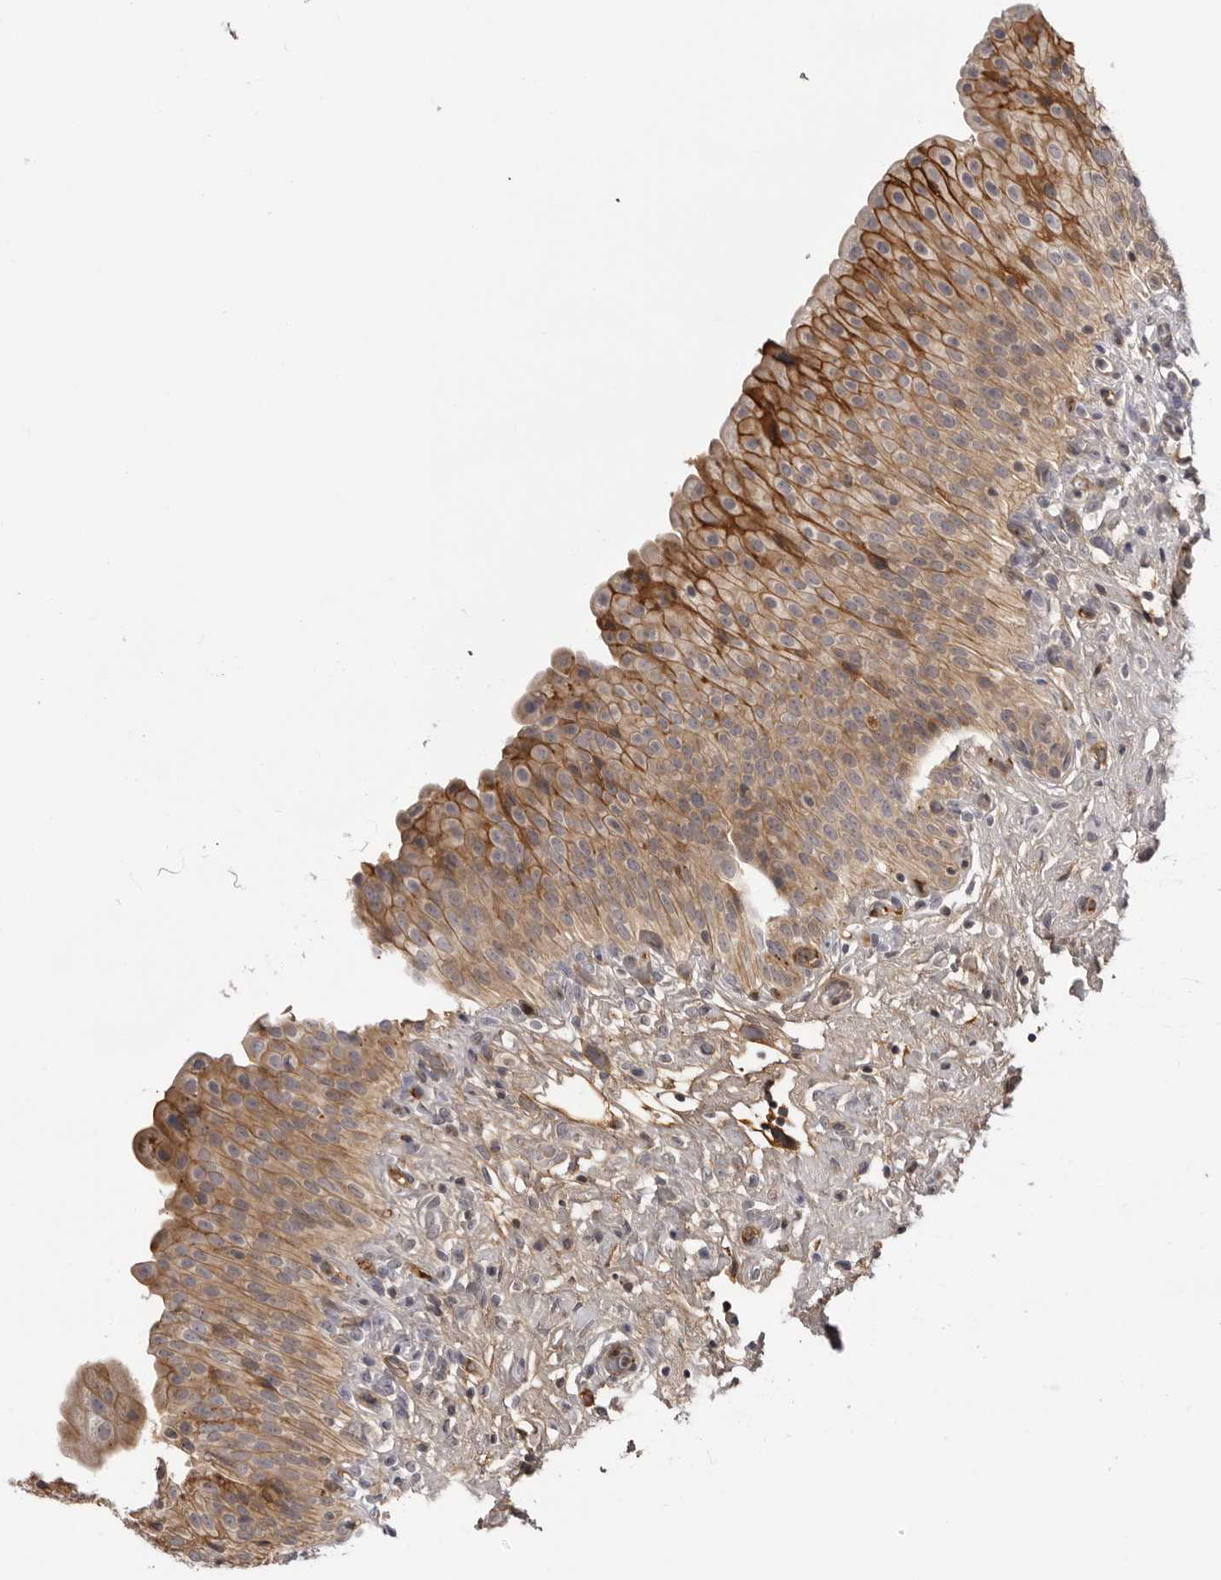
{"staining": {"intensity": "moderate", "quantity": "25%-75%", "location": "cytoplasmic/membranous"}, "tissue": "urinary bladder", "cell_type": "Urothelial cells", "image_type": "normal", "snomed": [{"axis": "morphology", "description": "Normal tissue, NOS"}, {"axis": "morphology", "description": "Urothelial carcinoma, High grade"}, {"axis": "topography", "description": "Urinary bladder"}], "caption": "Immunohistochemistry of unremarkable human urinary bladder reveals medium levels of moderate cytoplasmic/membranous expression in about 25%-75% of urothelial cells.", "gene": "PLEKHF2", "patient": {"sex": "male", "age": 46}}